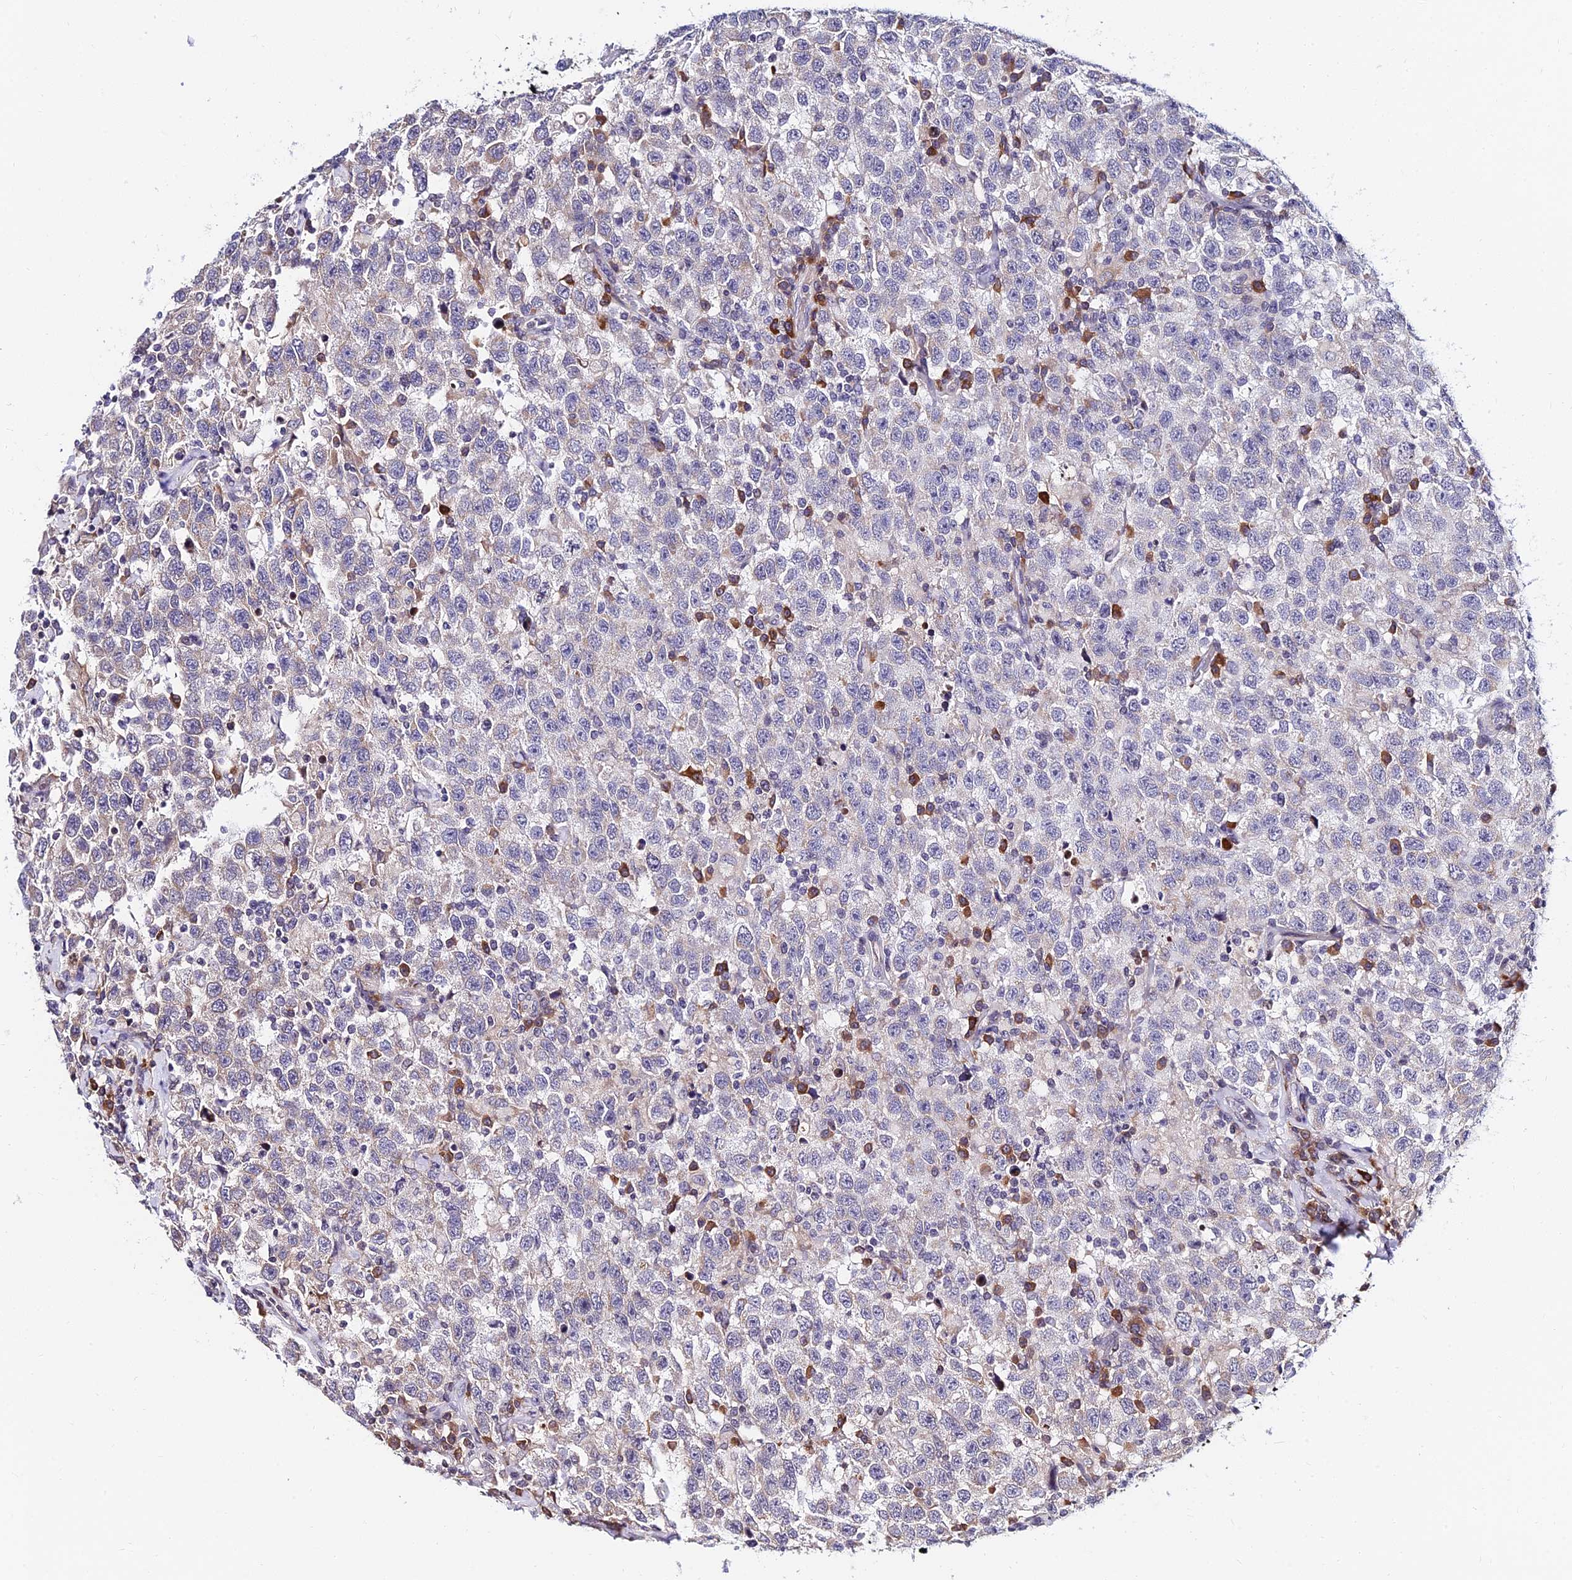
{"staining": {"intensity": "negative", "quantity": "none", "location": "none"}, "tissue": "testis cancer", "cell_type": "Tumor cells", "image_type": "cancer", "snomed": [{"axis": "morphology", "description": "Seminoma, NOS"}, {"axis": "topography", "description": "Testis"}], "caption": "Image shows no significant protein expression in tumor cells of testis cancer.", "gene": "CDNF", "patient": {"sex": "male", "age": 41}}